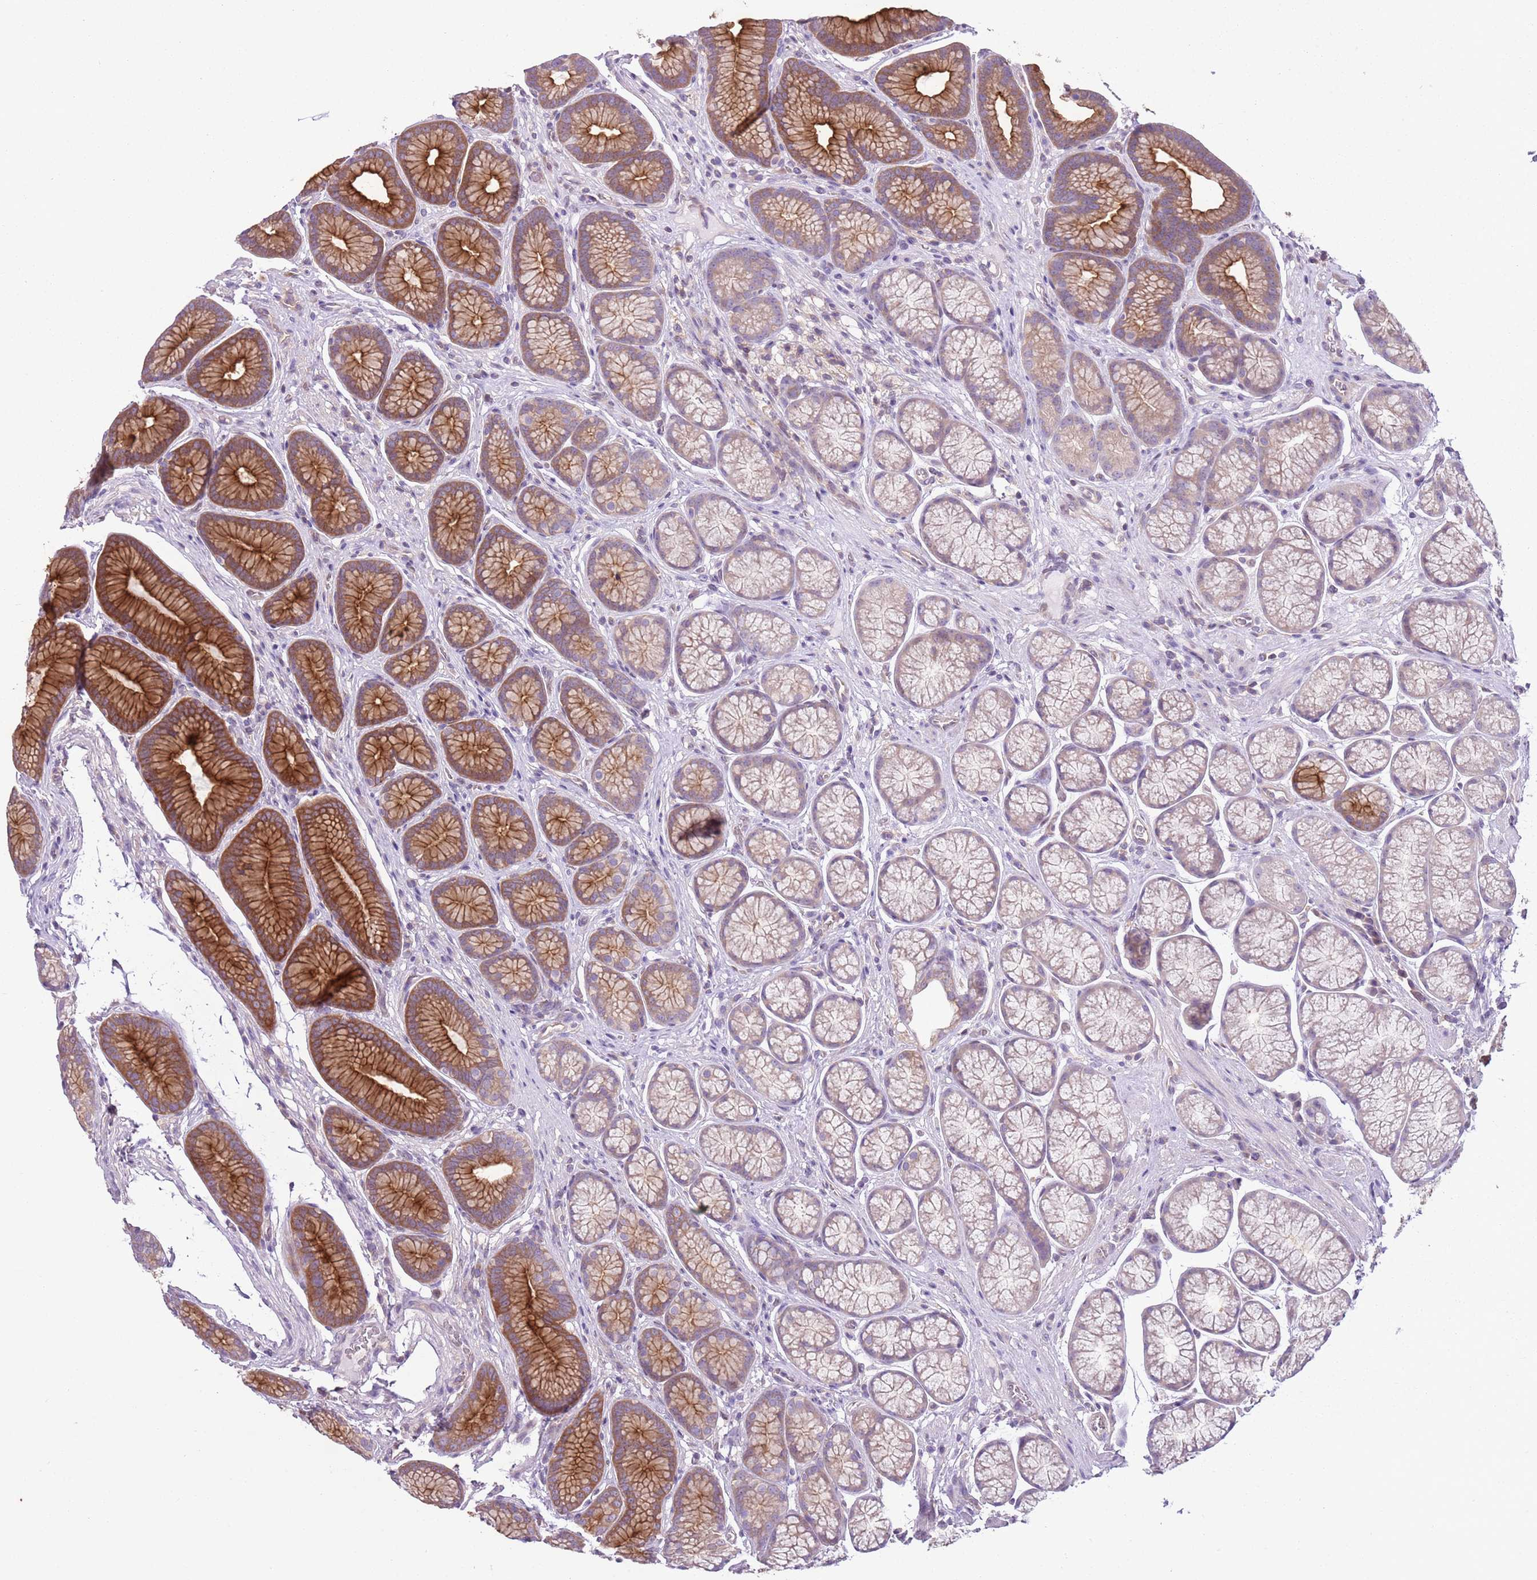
{"staining": {"intensity": "strong", "quantity": "25%-75%", "location": "cytoplasmic/membranous"}, "tissue": "stomach", "cell_type": "Glandular cells", "image_type": "normal", "snomed": [{"axis": "morphology", "description": "Normal tissue, NOS"}, {"axis": "topography", "description": "Stomach"}], "caption": "Immunohistochemical staining of benign stomach reveals 25%-75% levels of strong cytoplasmic/membranous protein expression in approximately 25%-75% of glandular cells. Using DAB (brown) and hematoxylin (blue) stains, captured at high magnification using brightfield microscopy.", "gene": "CAPN9", "patient": {"sex": "male", "age": 42}}